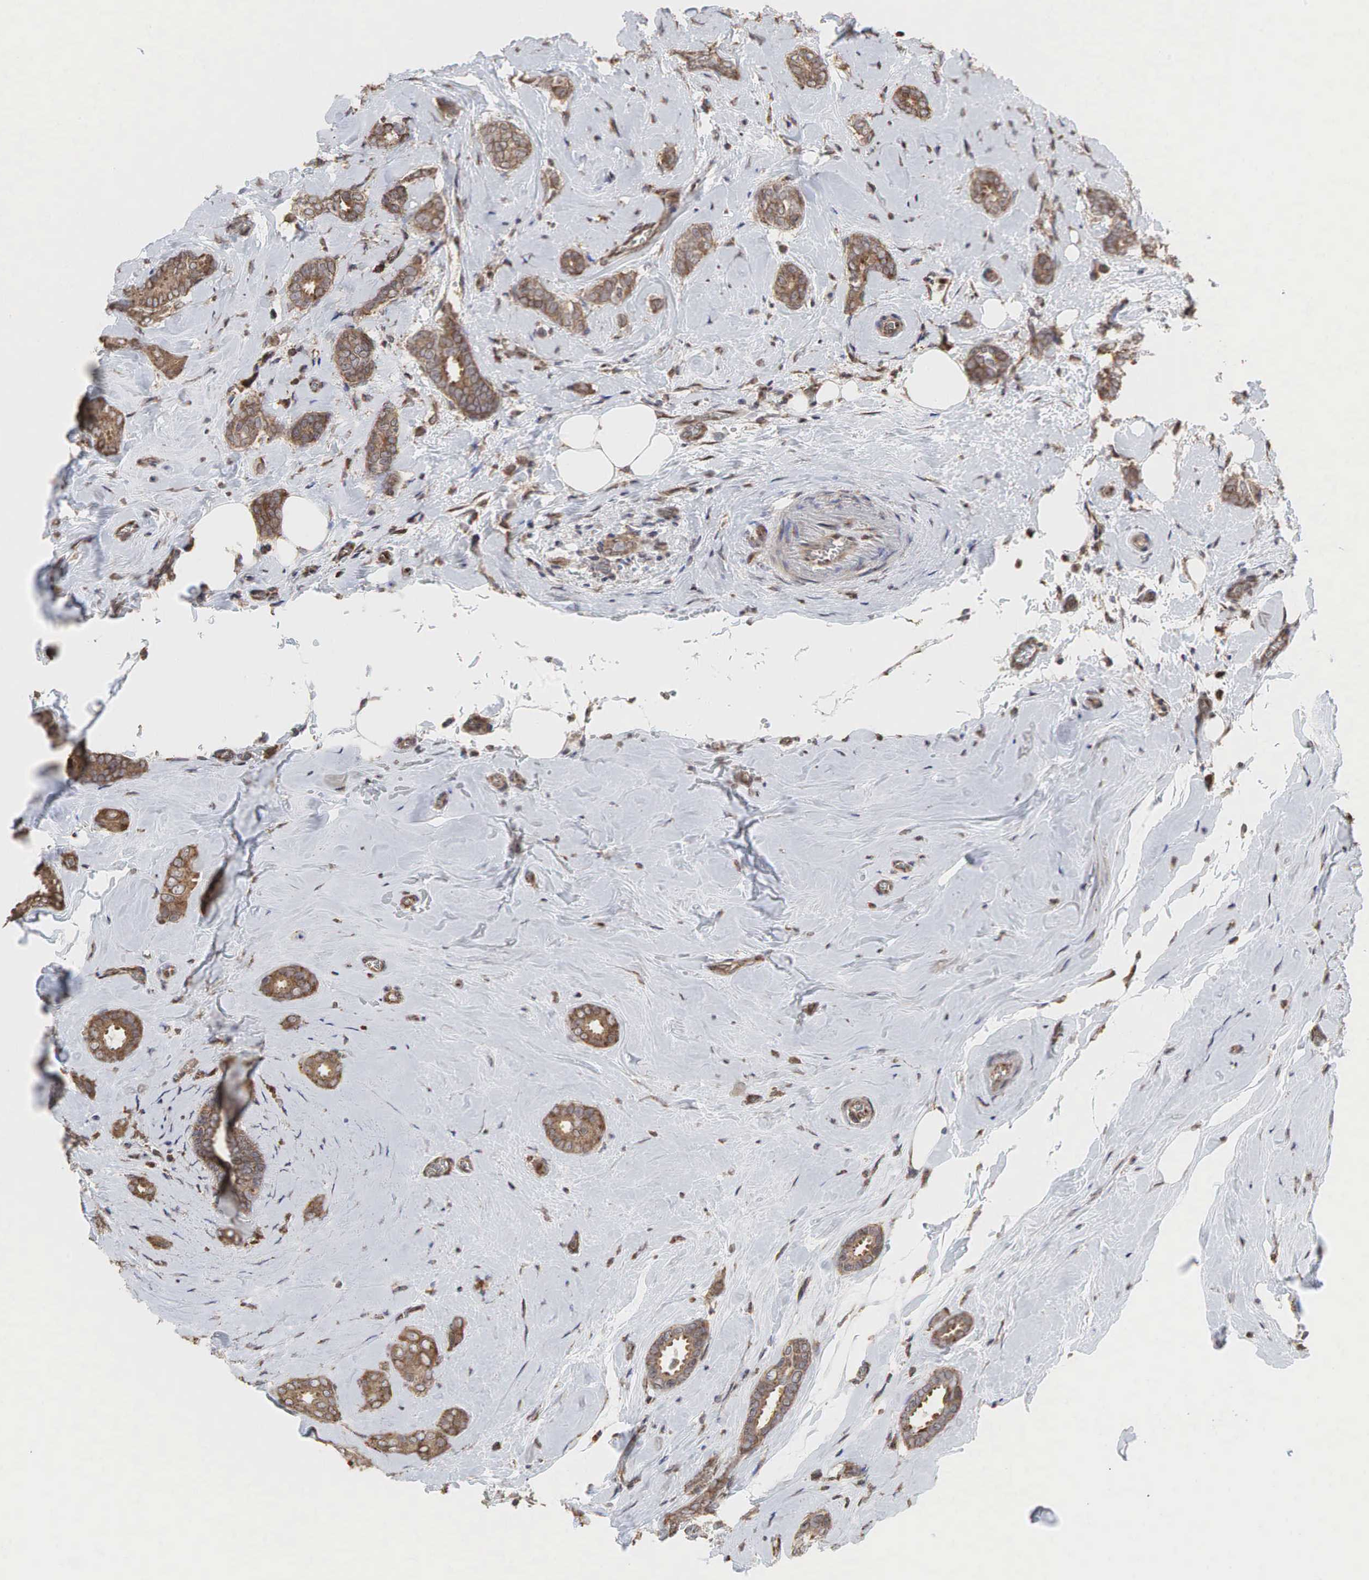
{"staining": {"intensity": "moderate", "quantity": ">75%", "location": "cytoplasmic/membranous"}, "tissue": "breast cancer", "cell_type": "Tumor cells", "image_type": "cancer", "snomed": [{"axis": "morphology", "description": "Duct carcinoma"}, {"axis": "topography", "description": "Breast"}], "caption": "Tumor cells display moderate cytoplasmic/membranous expression in approximately >75% of cells in infiltrating ductal carcinoma (breast).", "gene": "PABPC5", "patient": {"sex": "female", "age": 50}}